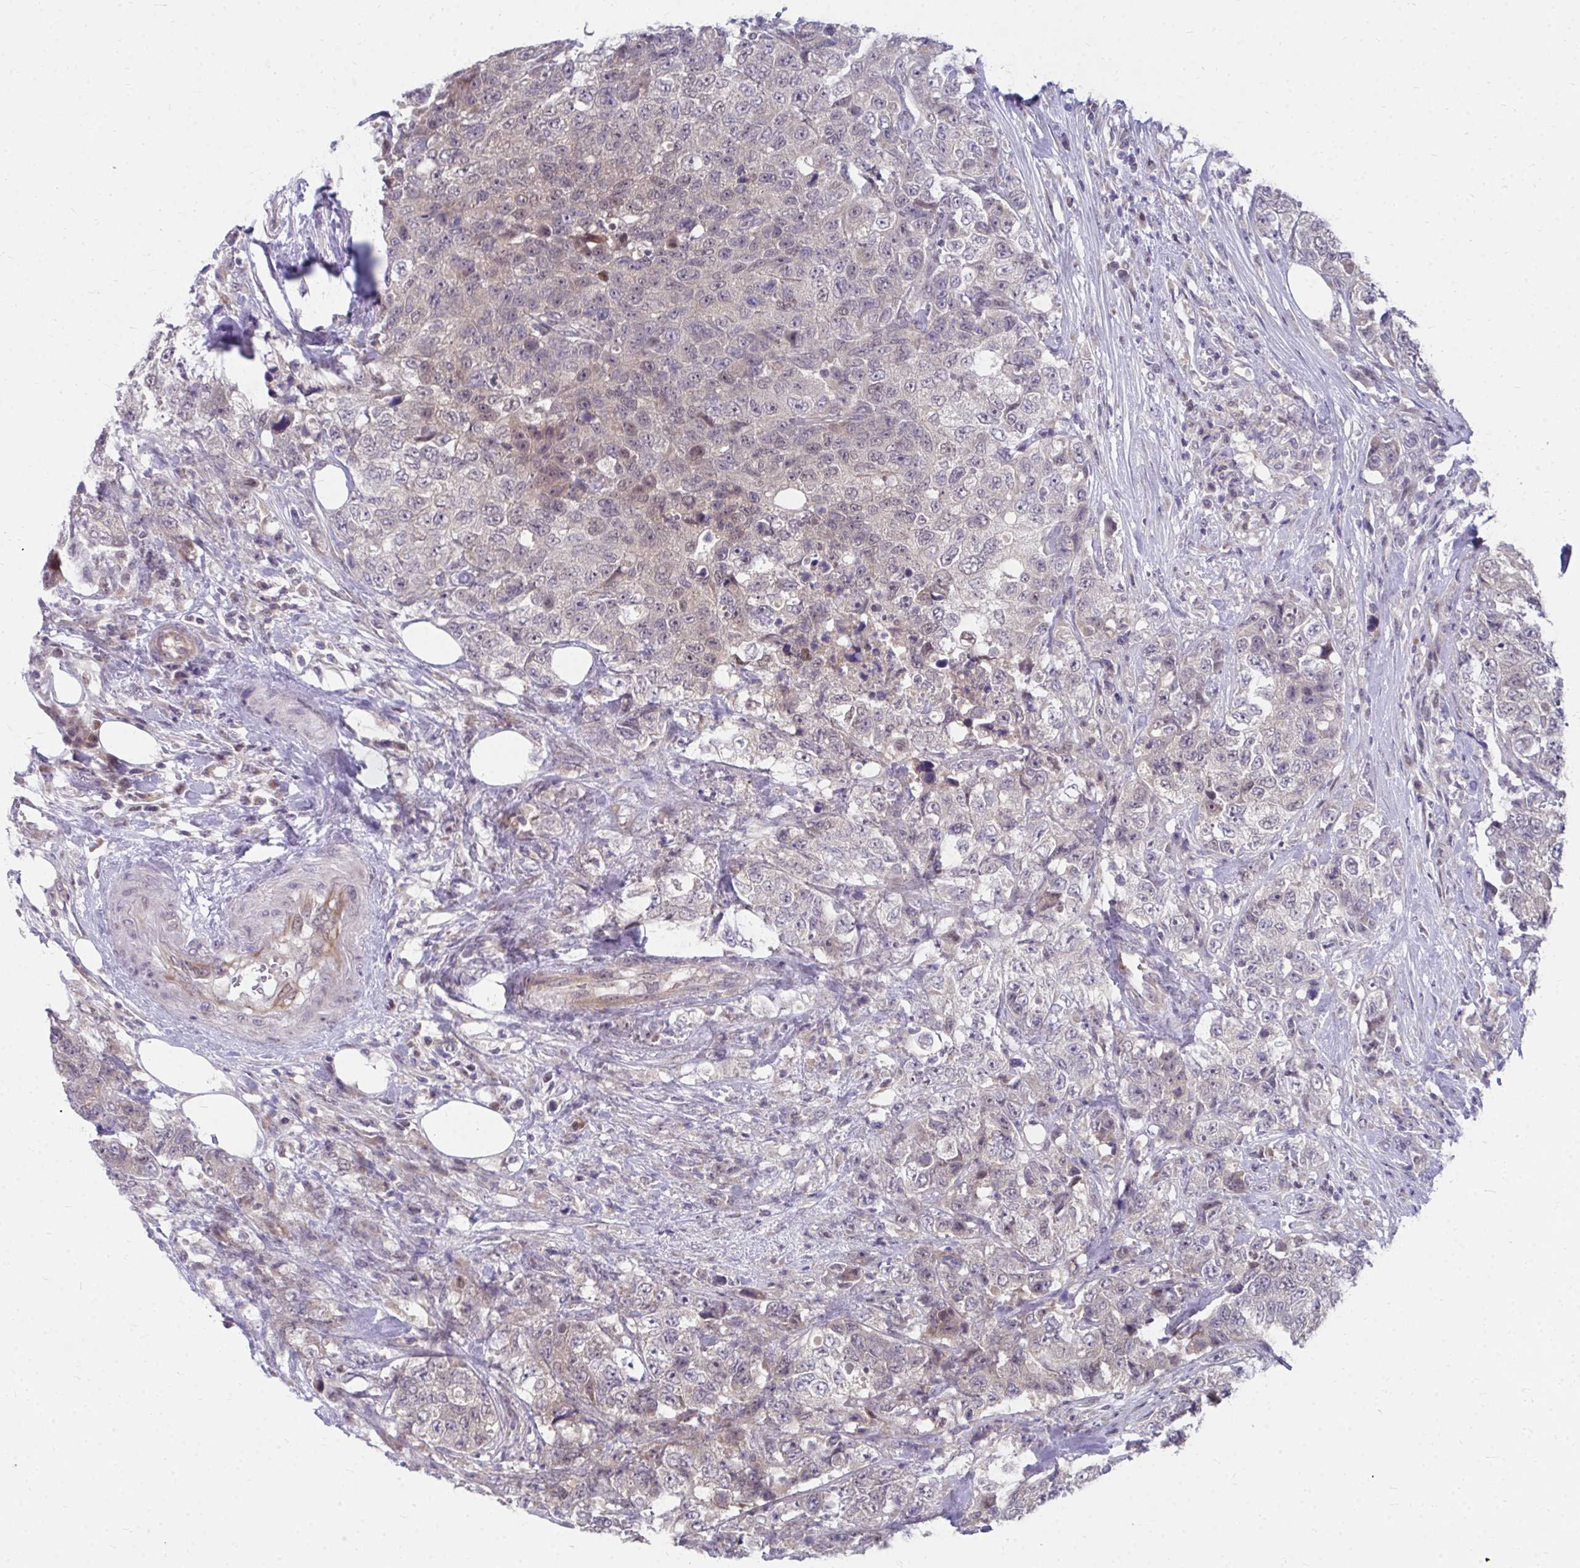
{"staining": {"intensity": "negative", "quantity": "none", "location": "none"}, "tissue": "urothelial cancer", "cell_type": "Tumor cells", "image_type": "cancer", "snomed": [{"axis": "morphology", "description": "Urothelial carcinoma, High grade"}, {"axis": "topography", "description": "Urinary bladder"}], "caption": "The micrograph displays no staining of tumor cells in urothelial cancer.", "gene": "MROH8", "patient": {"sex": "female", "age": 78}}